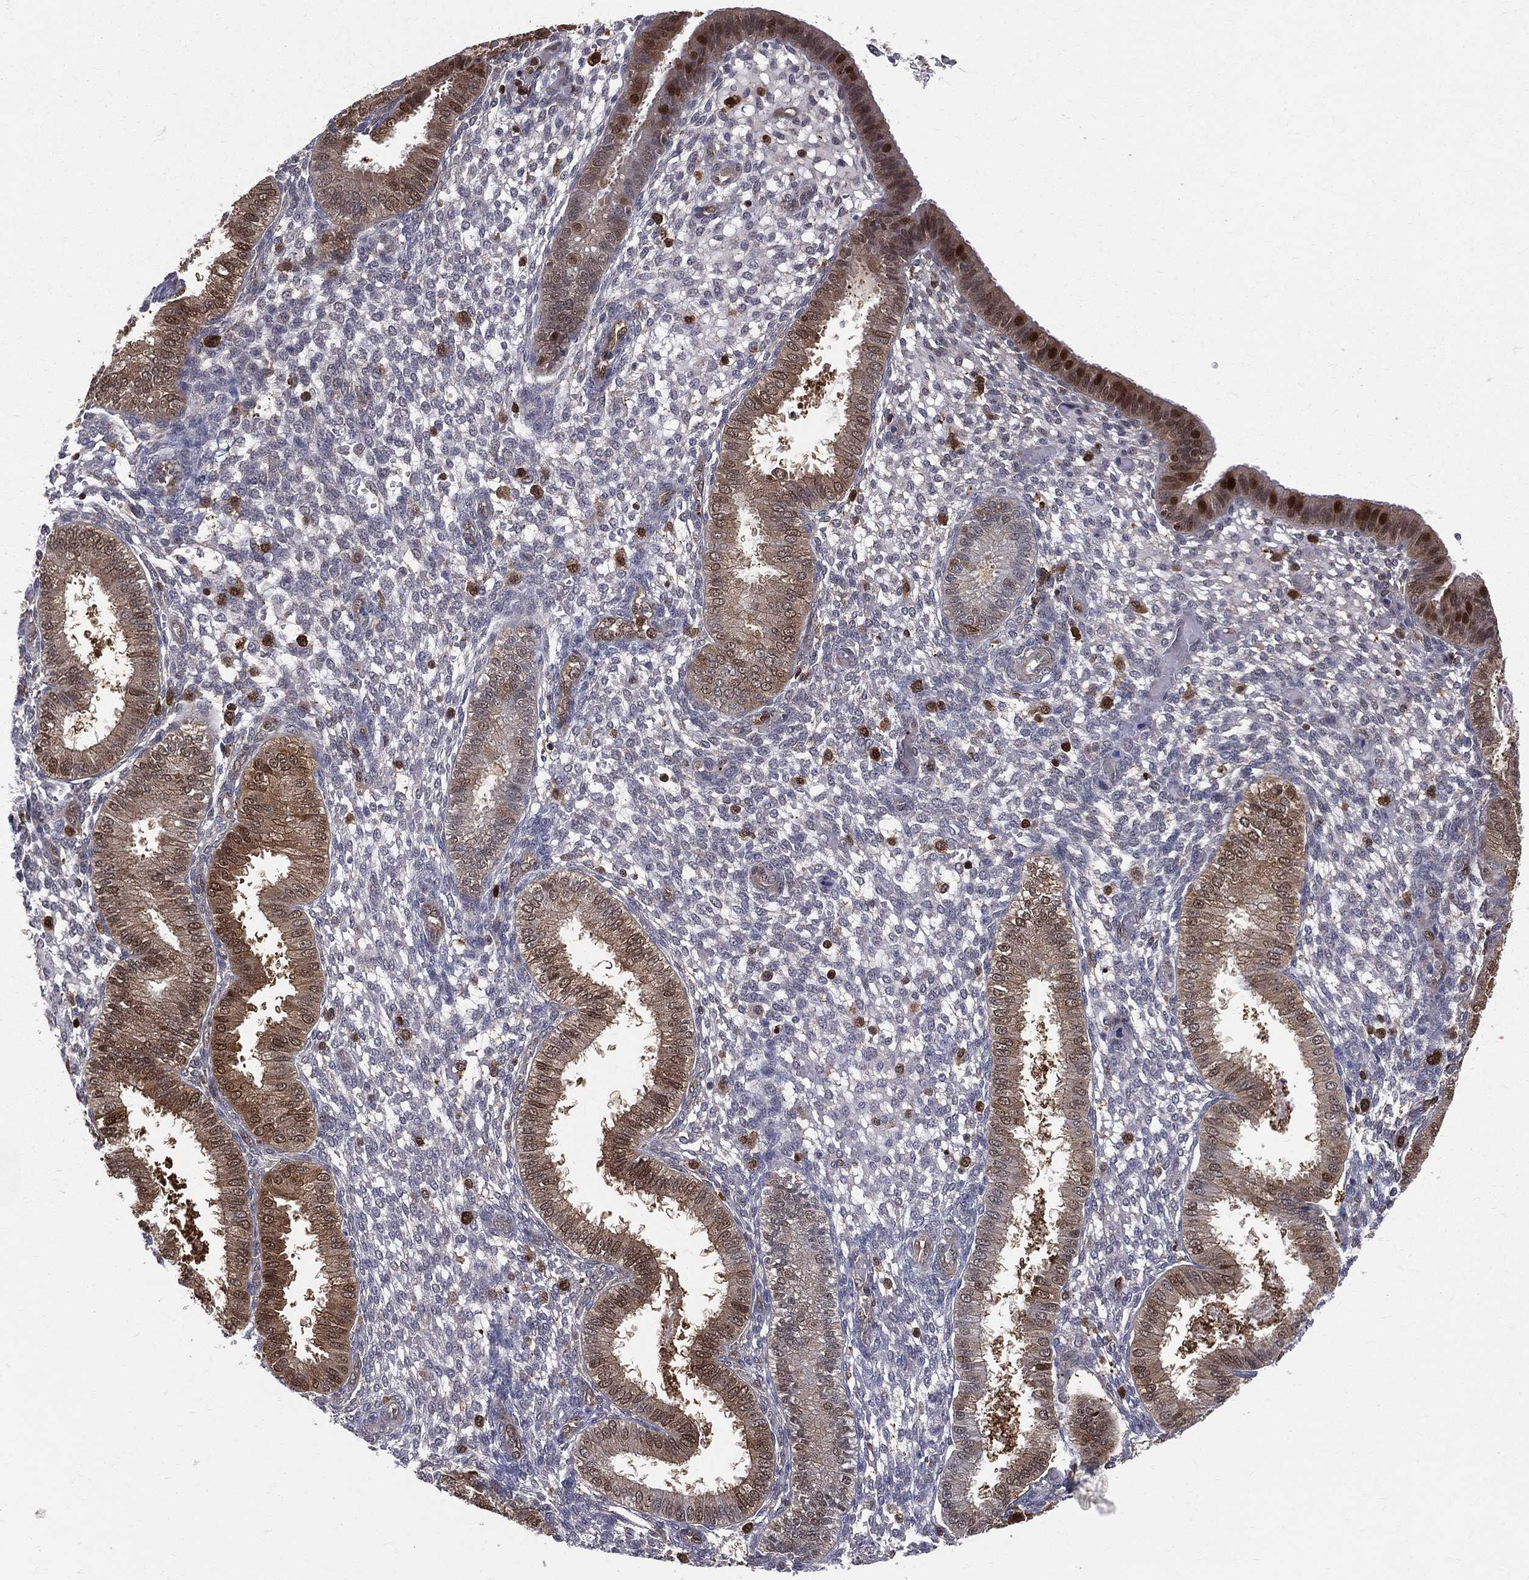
{"staining": {"intensity": "negative", "quantity": "none", "location": "none"}, "tissue": "endometrium", "cell_type": "Cells in endometrial stroma", "image_type": "normal", "snomed": [{"axis": "morphology", "description": "Normal tissue, NOS"}, {"axis": "topography", "description": "Endometrium"}], "caption": "IHC histopathology image of normal human endometrium stained for a protein (brown), which demonstrates no expression in cells in endometrial stroma.", "gene": "ENO1", "patient": {"sex": "female", "age": 43}}